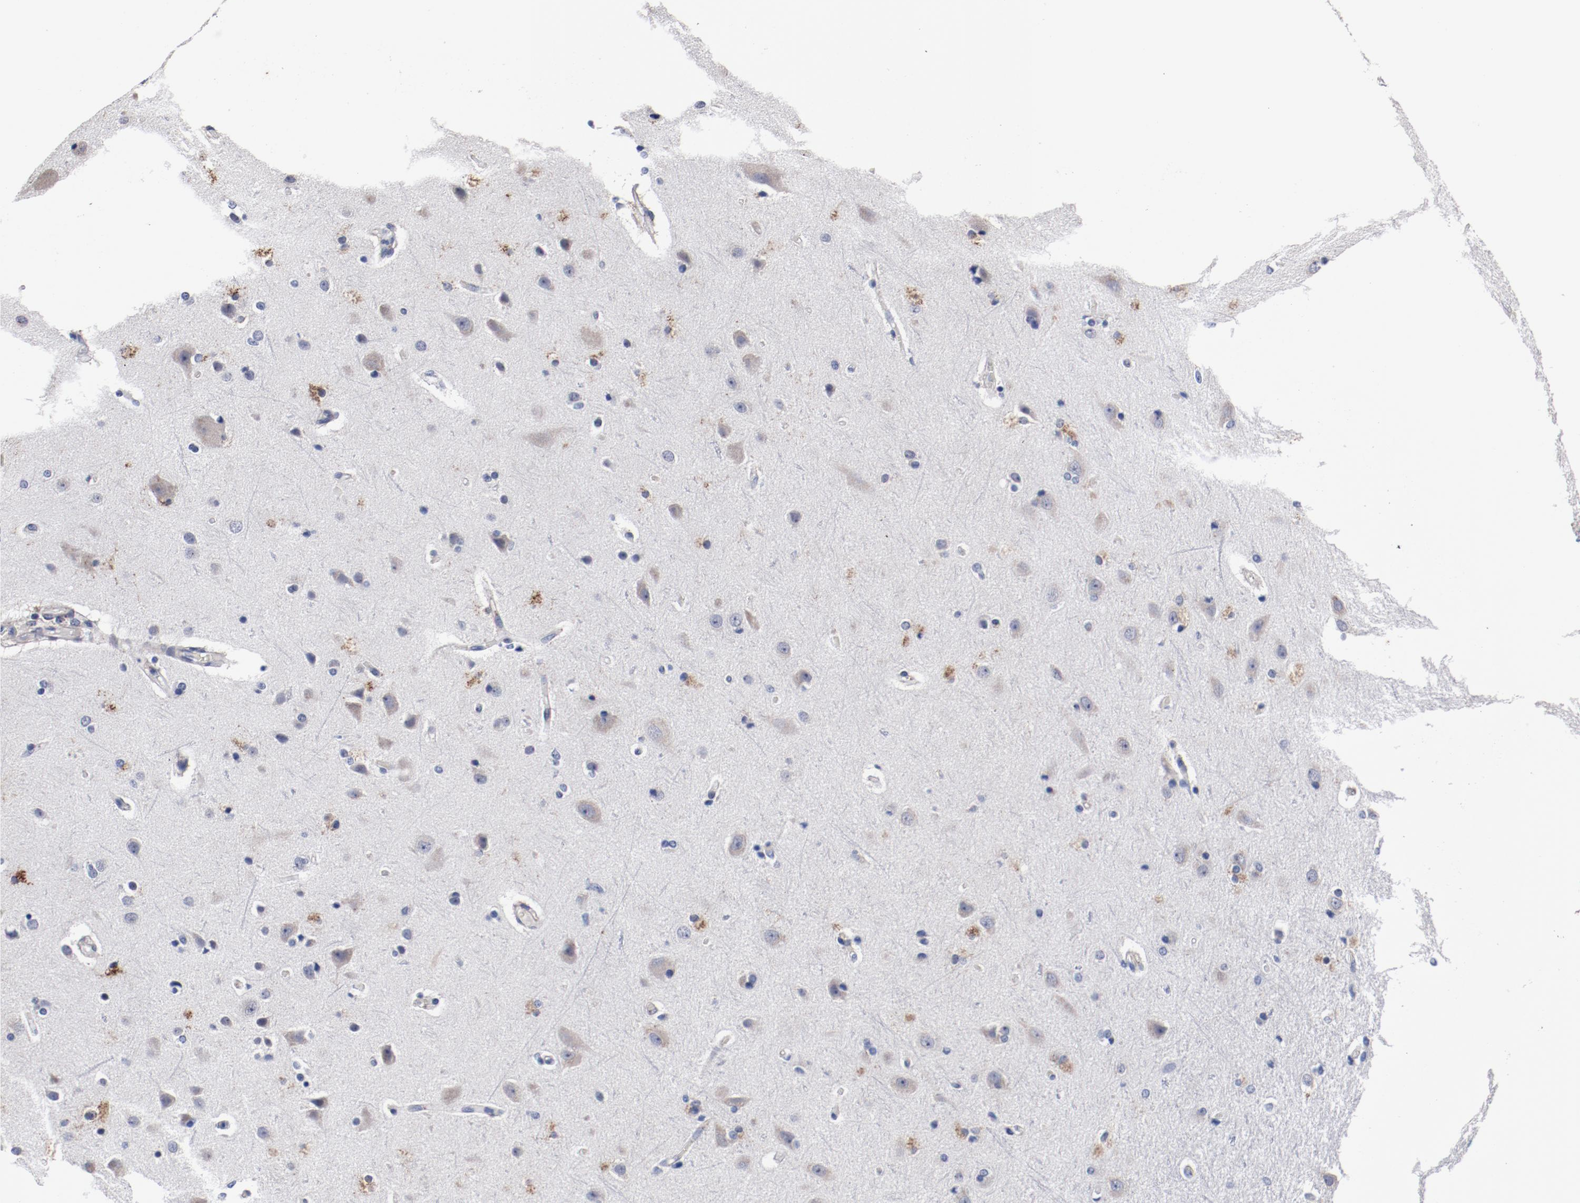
{"staining": {"intensity": "negative", "quantity": "none", "location": "none"}, "tissue": "cerebral cortex", "cell_type": "Endothelial cells", "image_type": "normal", "snomed": [{"axis": "morphology", "description": "Normal tissue, NOS"}, {"axis": "topography", "description": "Cerebral cortex"}], "caption": "Immunohistochemistry (IHC) histopathology image of benign cerebral cortex: cerebral cortex stained with DAB (3,3'-diaminobenzidine) exhibits no significant protein staining in endothelial cells. The staining is performed using DAB brown chromogen with nuclei counter-stained in using hematoxylin.", "gene": "GPR143", "patient": {"sex": "male", "age": 62}}